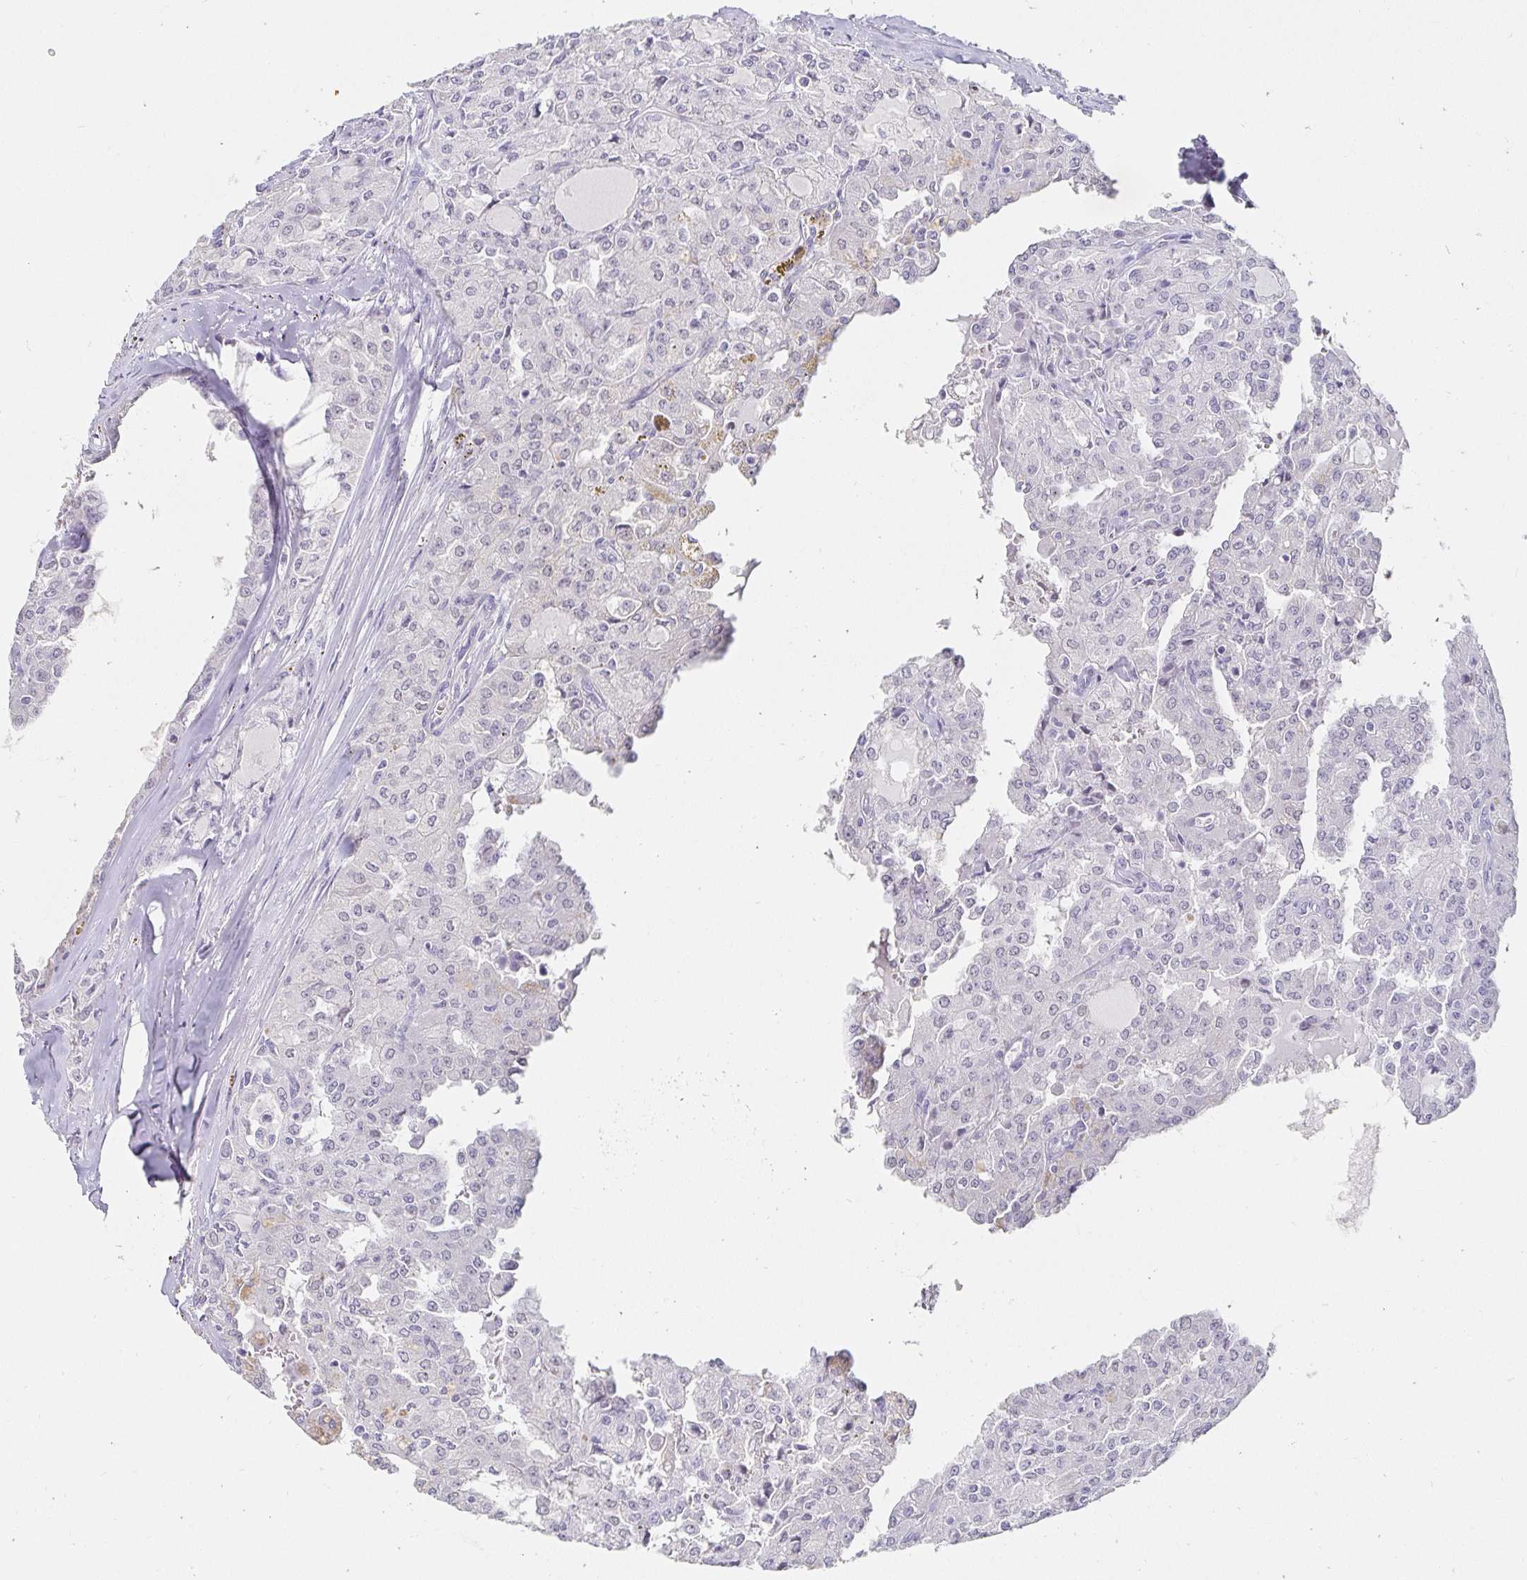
{"staining": {"intensity": "negative", "quantity": "none", "location": "none"}, "tissue": "head and neck cancer", "cell_type": "Tumor cells", "image_type": "cancer", "snomed": [{"axis": "morphology", "description": "Adenocarcinoma, NOS"}, {"axis": "topography", "description": "Head-Neck"}], "caption": "Immunohistochemistry of human head and neck cancer displays no staining in tumor cells.", "gene": "PDX1", "patient": {"sex": "male", "age": 64}}